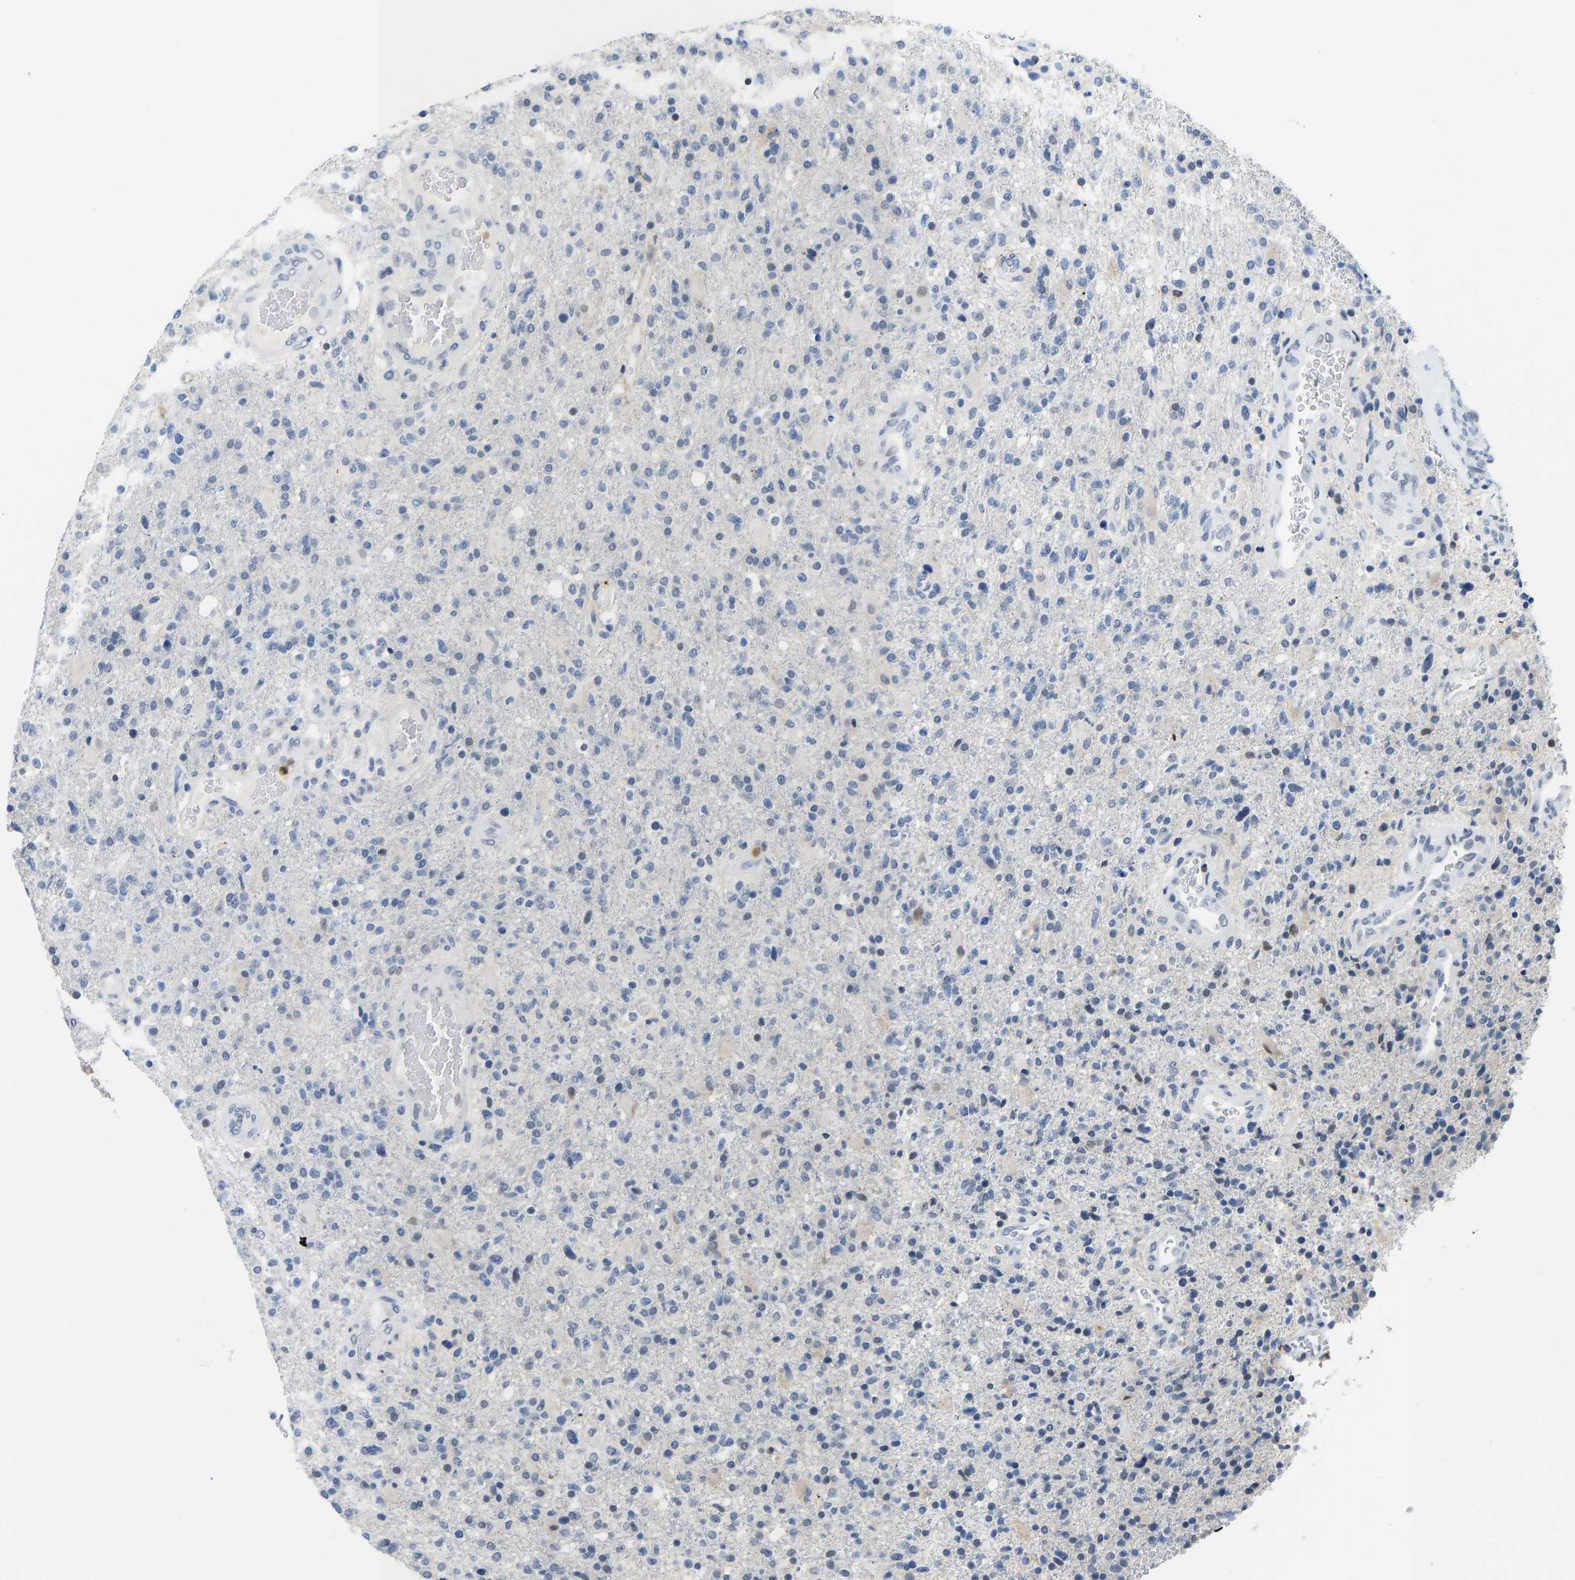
{"staining": {"intensity": "negative", "quantity": "none", "location": "none"}, "tissue": "glioma", "cell_type": "Tumor cells", "image_type": "cancer", "snomed": [{"axis": "morphology", "description": "Glioma, malignant, High grade"}, {"axis": "topography", "description": "Brain"}], "caption": "This is a photomicrograph of IHC staining of malignant glioma (high-grade), which shows no expression in tumor cells.", "gene": "TXNDC2", "patient": {"sex": "male", "age": 72}}